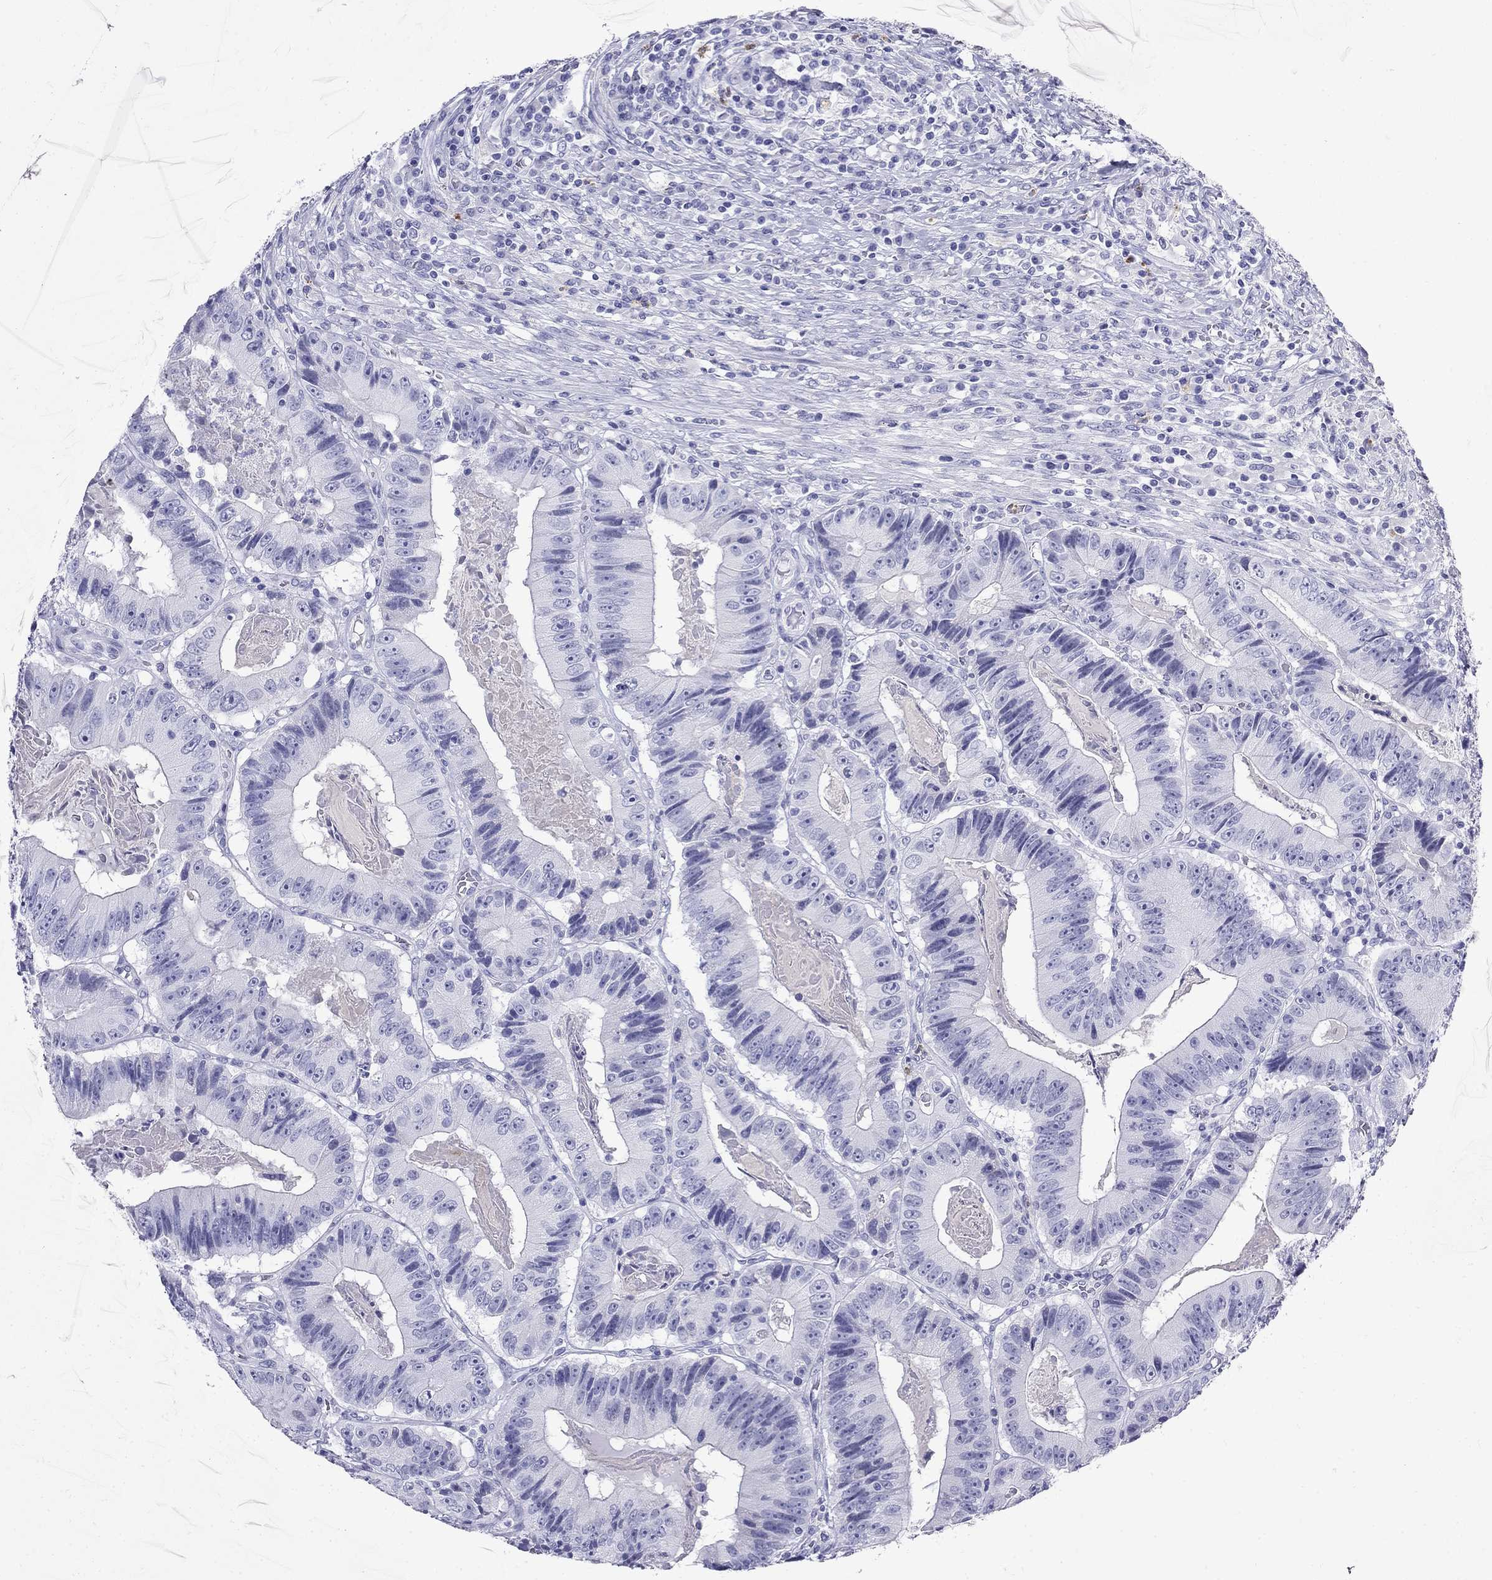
{"staining": {"intensity": "negative", "quantity": "none", "location": "none"}, "tissue": "colorectal cancer", "cell_type": "Tumor cells", "image_type": "cancer", "snomed": [{"axis": "morphology", "description": "Adenocarcinoma, NOS"}, {"axis": "topography", "description": "Colon"}], "caption": "Protein analysis of adenocarcinoma (colorectal) reveals no significant staining in tumor cells.", "gene": "PPP1R36", "patient": {"sex": "female", "age": 86}}